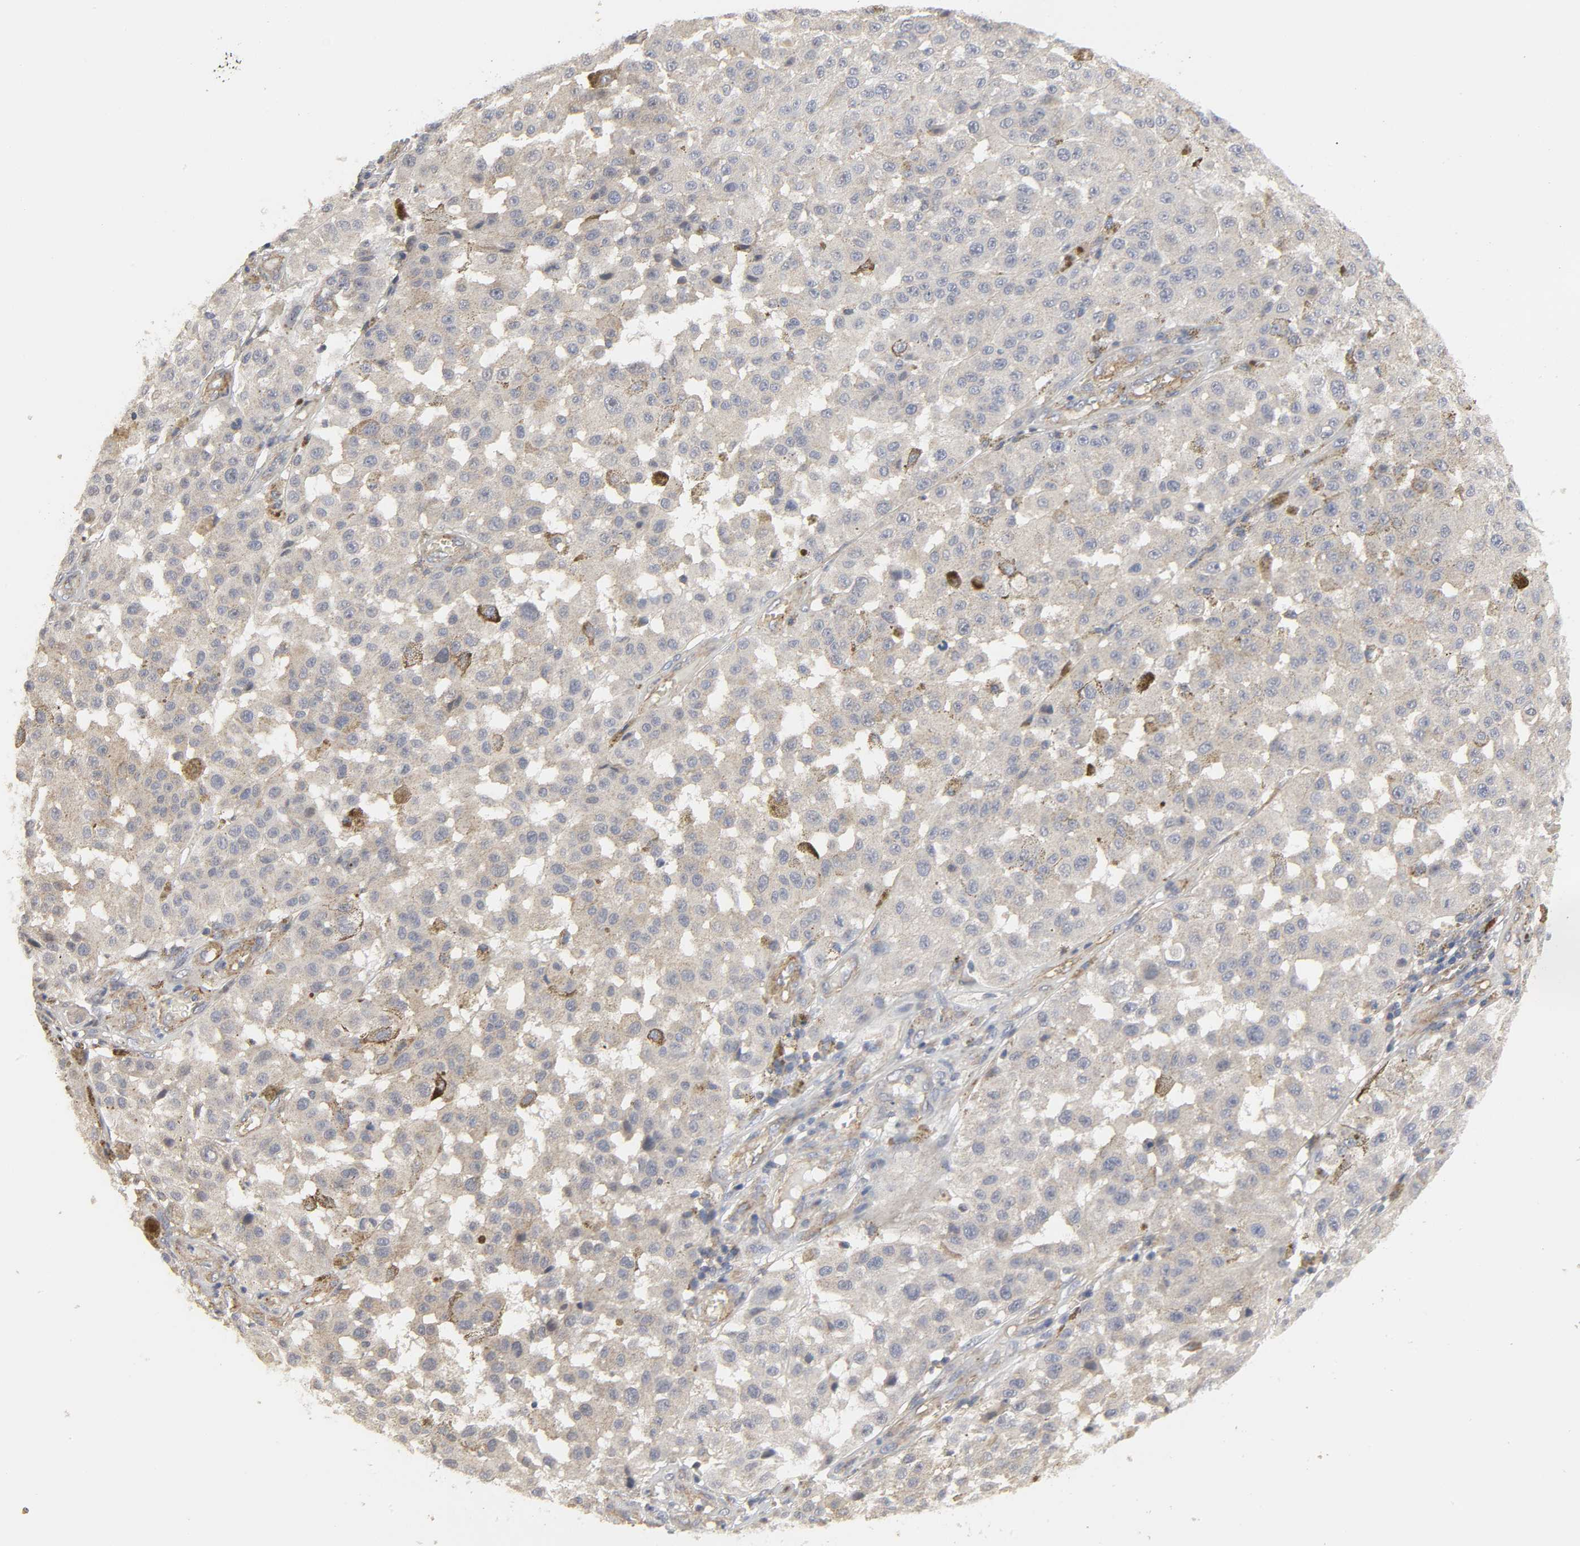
{"staining": {"intensity": "weak", "quantity": "25%-75%", "location": "cytoplasmic/membranous"}, "tissue": "melanoma", "cell_type": "Tumor cells", "image_type": "cancer", "snomed": [{"axis": "morphology", "description": "Malignant melanoma, NOS"}, {"axis": "topography", "description": "Skin"}], "caption": "This photomicrograph demonstrates melanoma stained with immunohistochemistry to label a protein in brown. The cytoplasmic/membranous of tumor cells show weak positivity for the protein. Nuclei are counter-stained blue.", "gene": "SH3GLB1", "patient": {"sex": "female", "age": 64}}